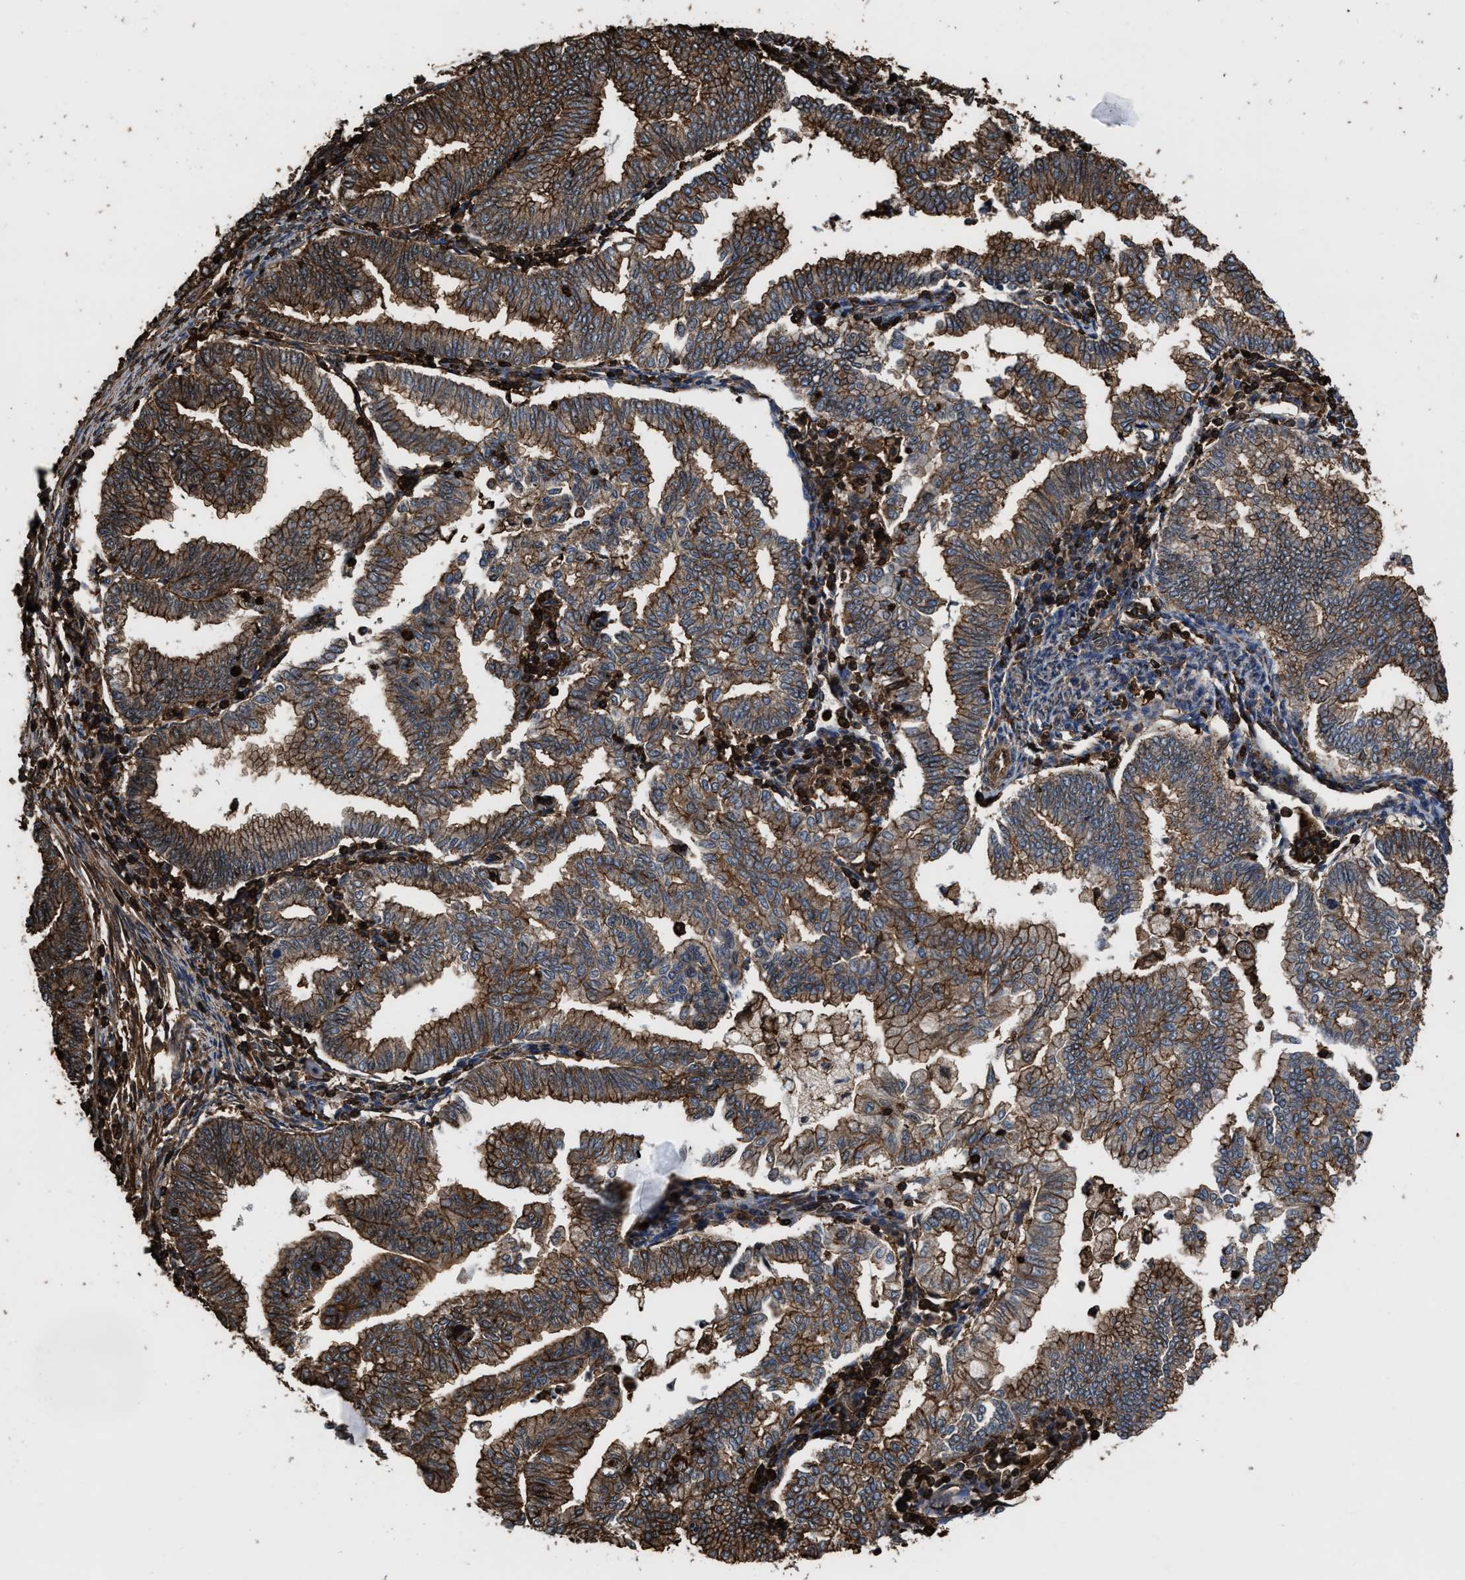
{"staining": {"intensity": "moderate", "quantity": ">75%", "location": "cytoplasmic/membranous"}, "tissue": "endometrial cancer", "cell_type": "Tumor cells", "image_type": "cancer", "snomed": [{"axis": "morphology", "description": "Polyp, NOS"}, {"axis": "morphology", "description": "Adenocarcinoma, NOS"}, {"axis": "morphology", "description": "Adenoma, NOS"}, {"axis": "topography", "description": "Endometrium"}], "caption": "High-power microscopy captured an immunohistochemistry (IHC) micrograph of endometrial cancer, revealing moderate cytoplasmic/membranous positivity in about >75% of tumor cells.", "gene": "KBTBD2", "patient": {"sex": "female", "age": 79}}